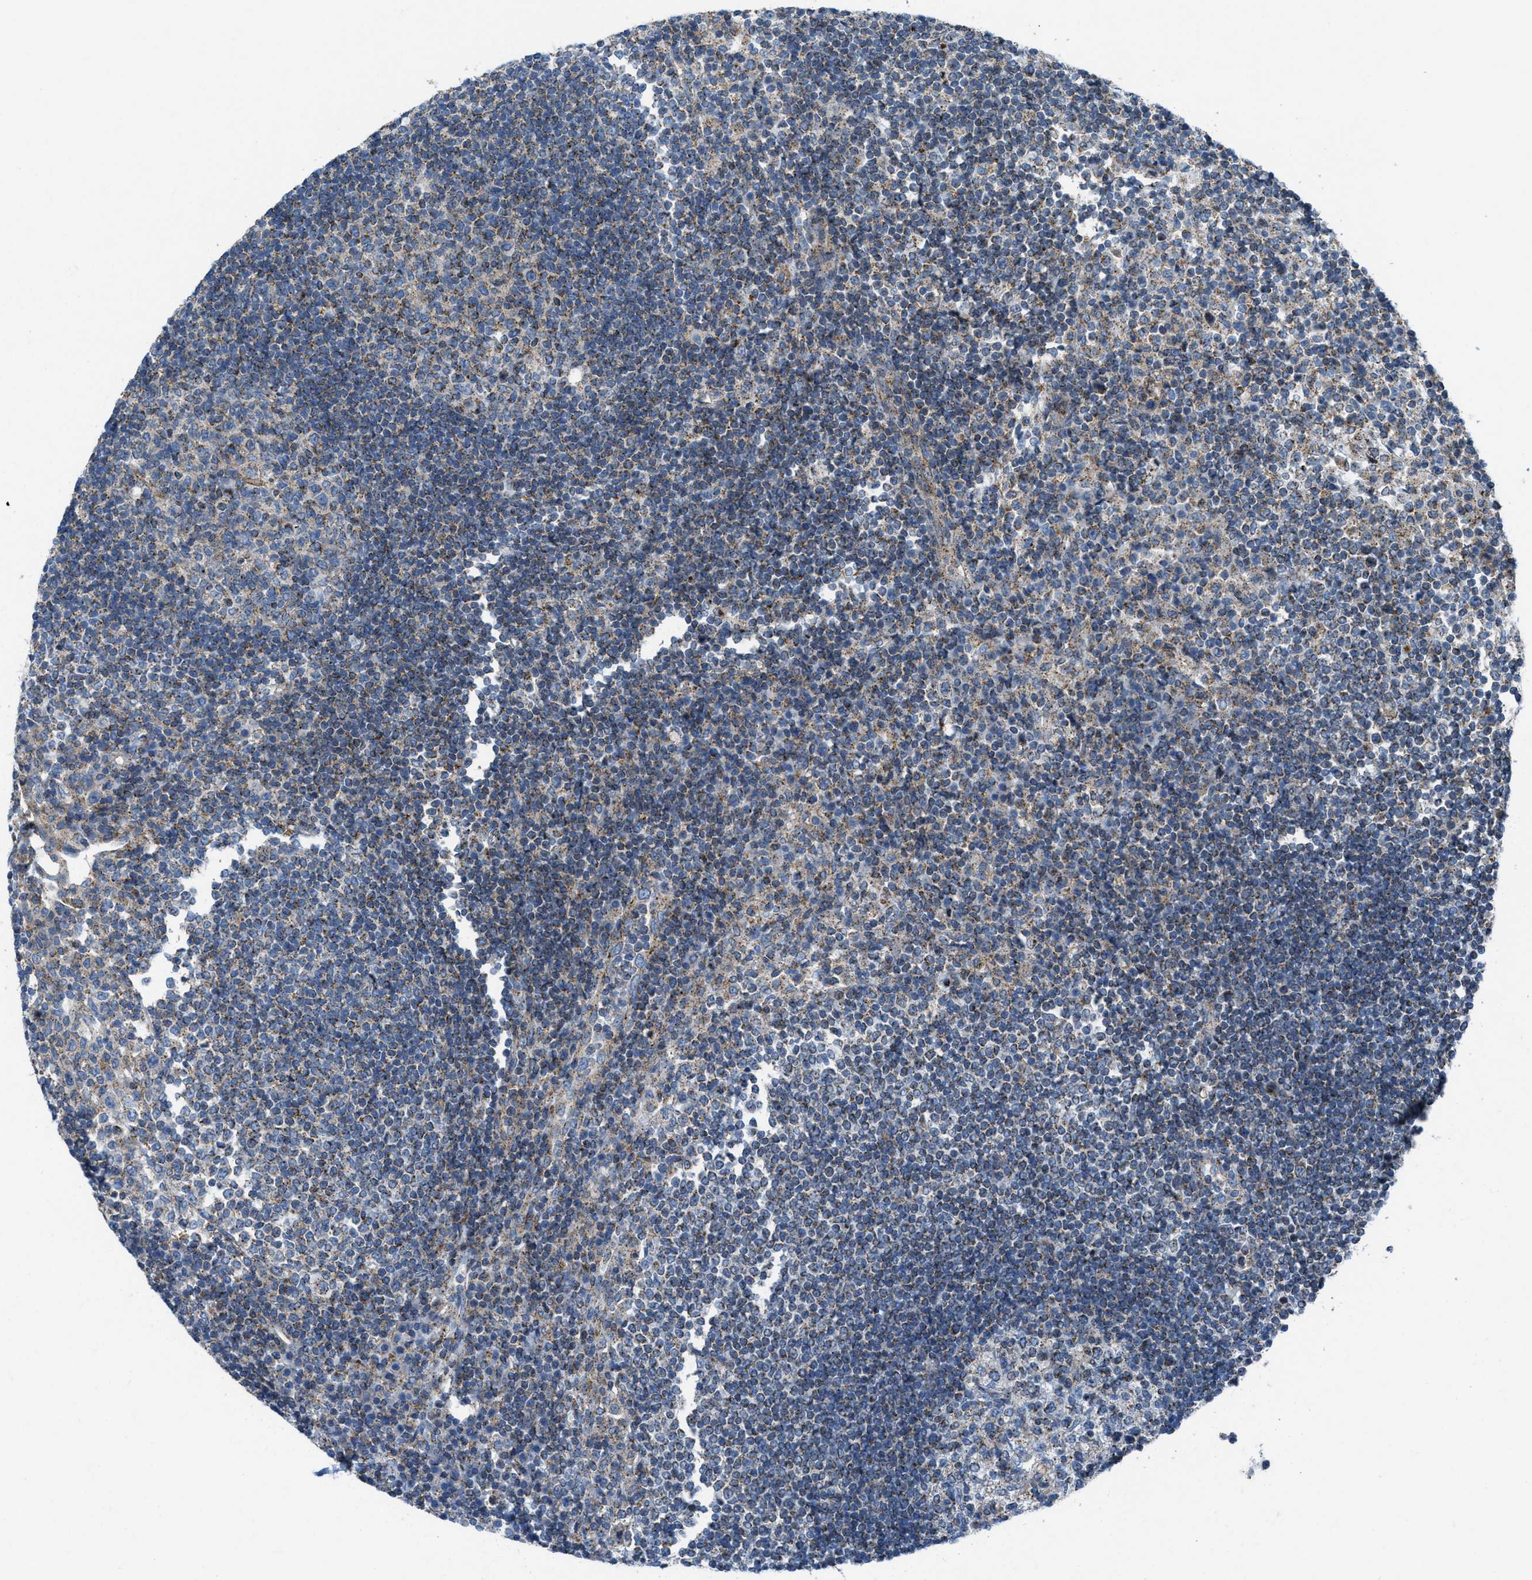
{"staining": {"intensity": "moderate", "quantity": "<25%", "location": "cytoplasmic/membranous"}, "tissue": "lymph node", "cell_type": "Germinal center cells", "image_type": "normal", "snomed": [{"axis": "morphology", "description": "Normal tissue, NOS"}, {"axis": "topography", "description": "Lymph node"}], "caption": "Moderate cytoplasmic/membranous staining for a protein is present in about <25% of germinal center cells of unremarkable lymph node using immunohistochemistry.", "gene": "MFSD13A", "patient": {"sex": "female", "age": 53}}